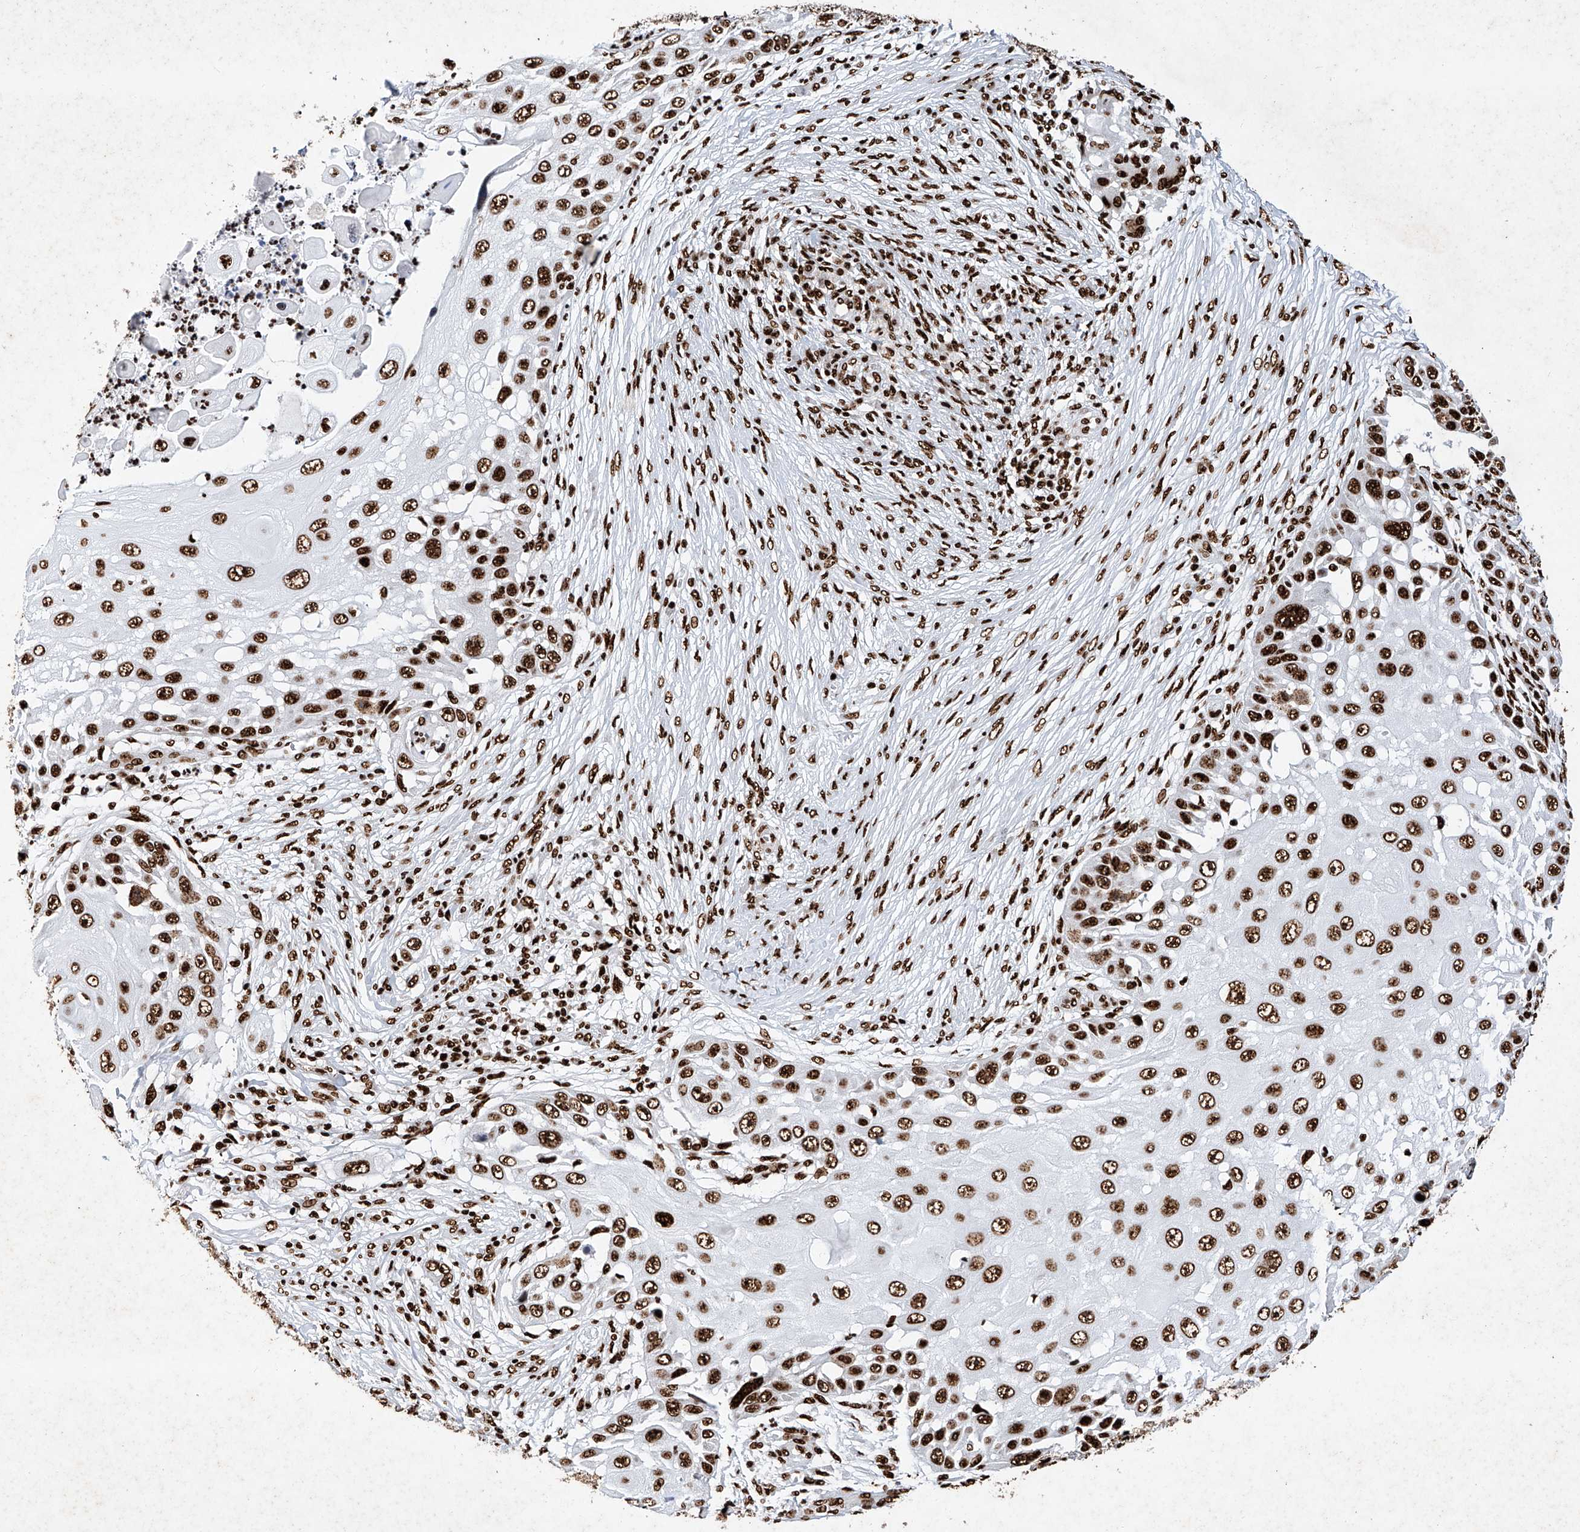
{"staining": {"intensity": "strong", "quantity": ">75%", "location": "nuclear"}, "tissue": "skin cancer", "cell_type": "Tumor cells", "image_type": "cancer", "snomed": [{"axis": "morphology", "description": "Squamous cell carcinoma, NOS"}, {"axis": "topography", "description": "Skin"}], "caption": "Tumor cells display high levels of strong nuclear positivity in about >75% of cells in skin squamous cell carcinoma.", "gene": "SRSF6", "patient": {"sex": "female", "age": 44}}